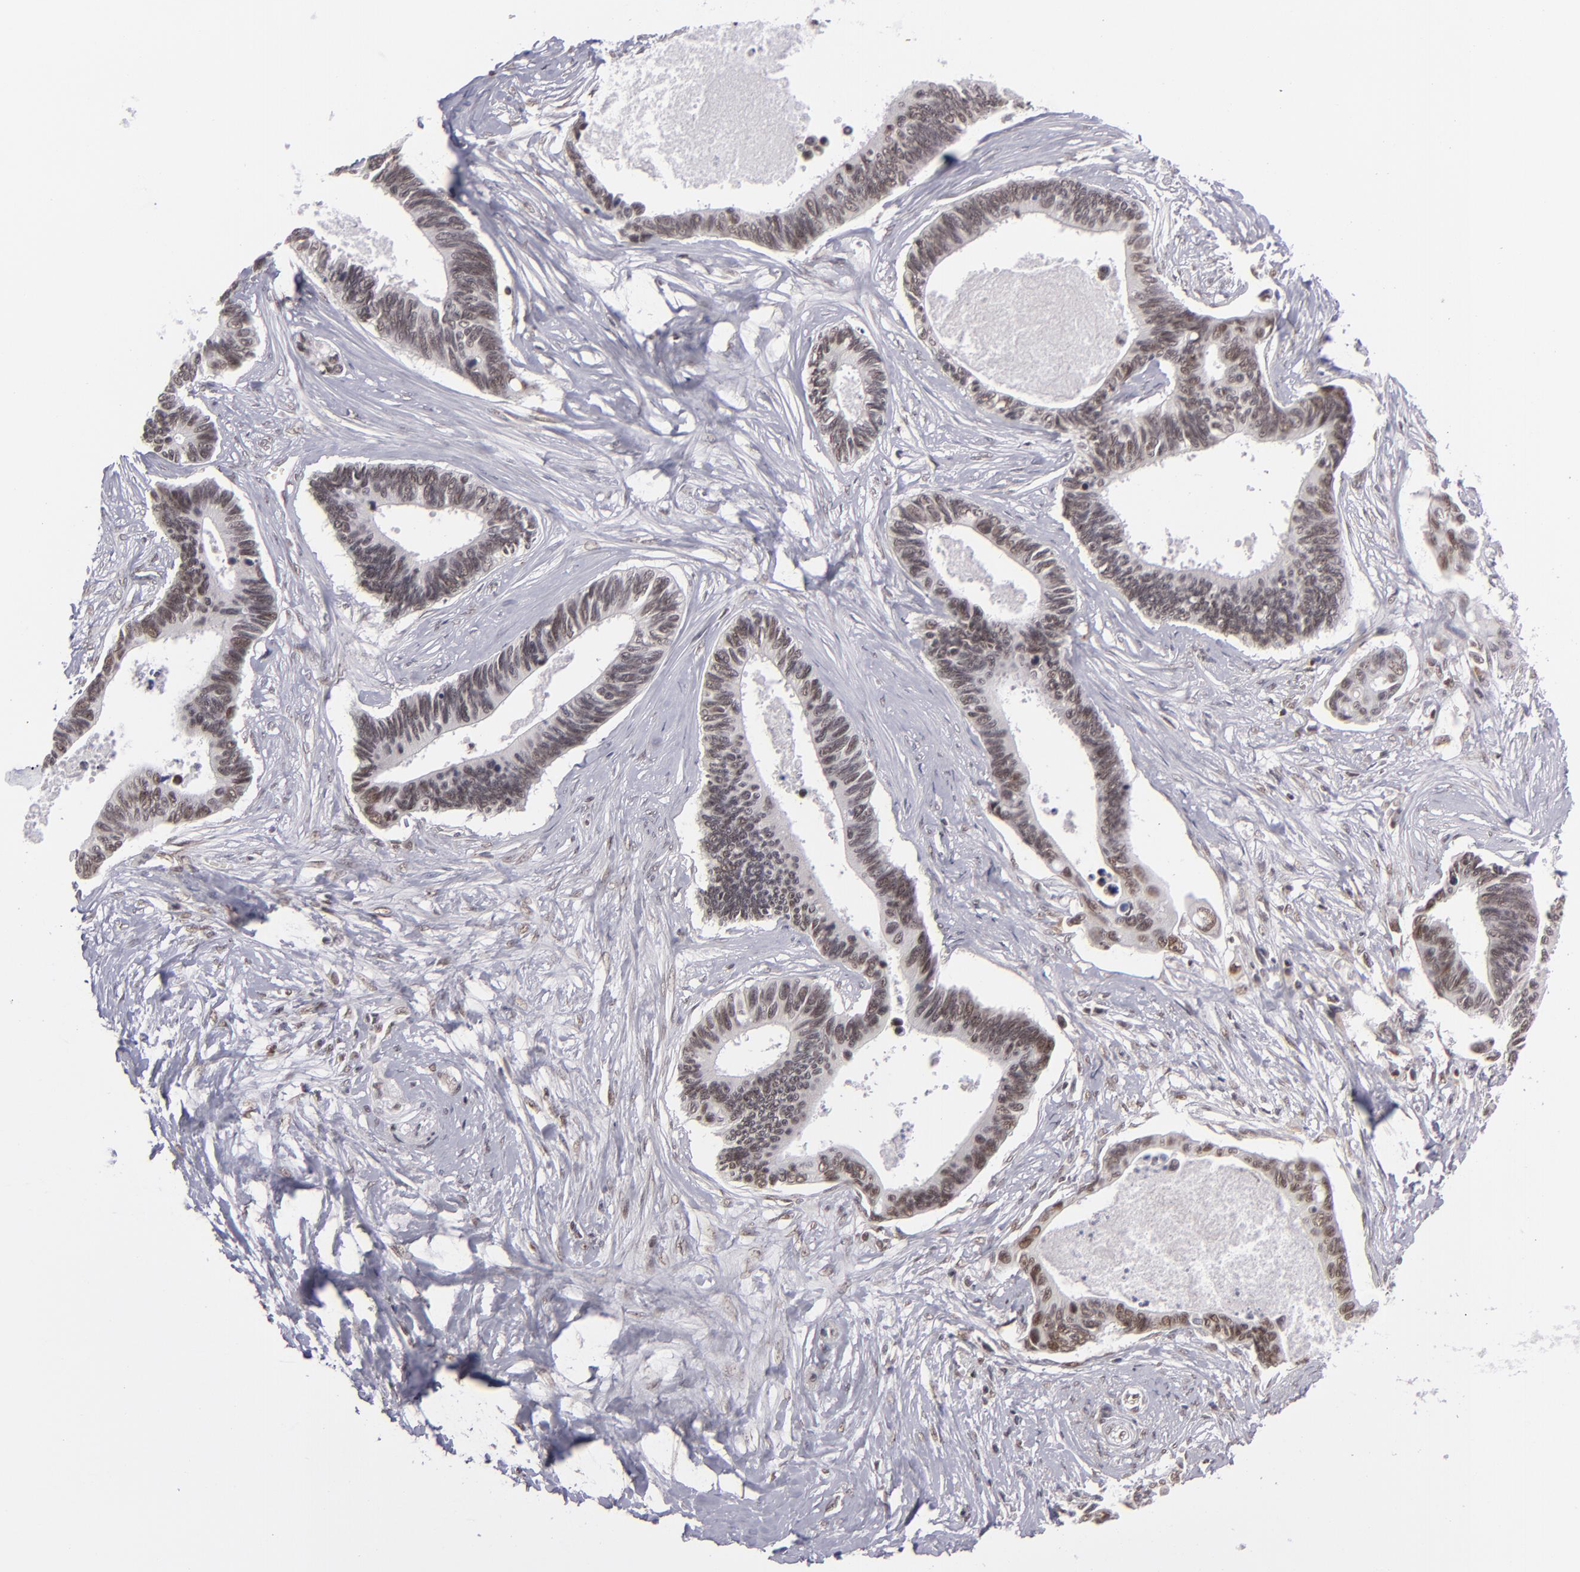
{"staining": {"intensity": "moderate", "quantity": ">75%", "location": "nuclear"}, "tissue": "pancreatic cancer", "cell_type": "Tumor cells", "image_type": "cancer", "snomed": [{"axis": "morphology", "description": "Adenocarcinoma, NOS"}, {"axis": "topography", "description": "Pancreas"}], "caption": "Immunohistochemical staining of human pancreatic adenocarcinoma displays medium levels of moderate nuclear expression in approximately >75% of tumor cells.", "gene": "MLLT3", "patient": {"sex": "female", "age": 70}}